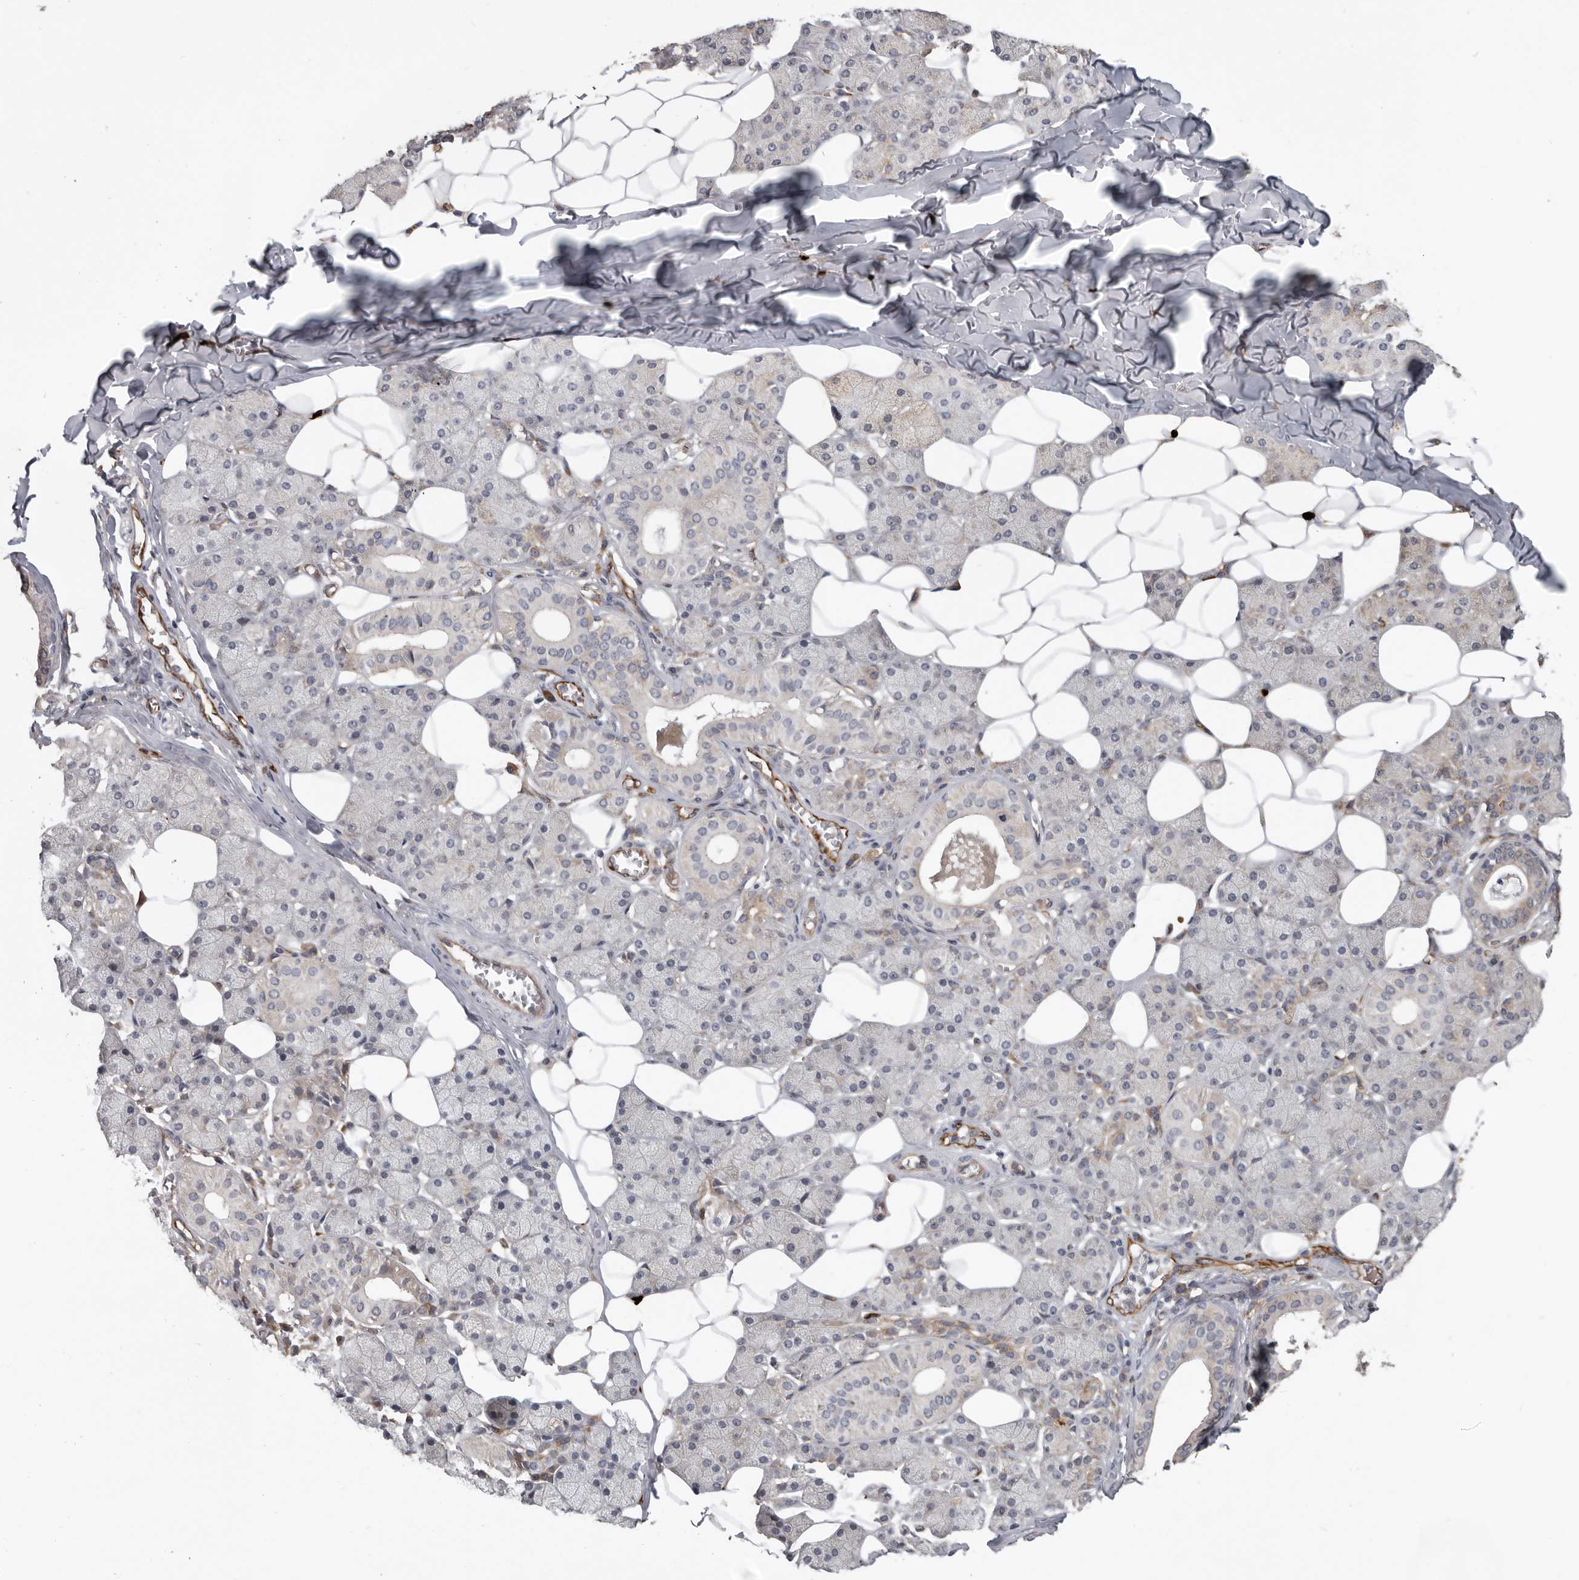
{"staining": {"intensity": "moderate", "quantity": "<25%", "location": "cytoplasmic/membranous"}, "tissue": "salivary gland", "cell_type": "Glandular cells", "image_type": "normal", "snomed": [{"axis": "morphology", "description": "Normal tissue, NOS"}, {"axis": "topography", "description": "Salivary gland"}], "caption": "A high-resolution photomicrograph shows immunohistochemistry staining of benign salivary gland, which shows moderate cytoplasmic/membranous staining in about <25% of glandular cells. The staining was performed using DAB, with brown indicating positive protein expression. Nuclei are stained blue with hematoxylin.", "gene": "MTF1", "patient": {"sex": "female", "age": 33}}